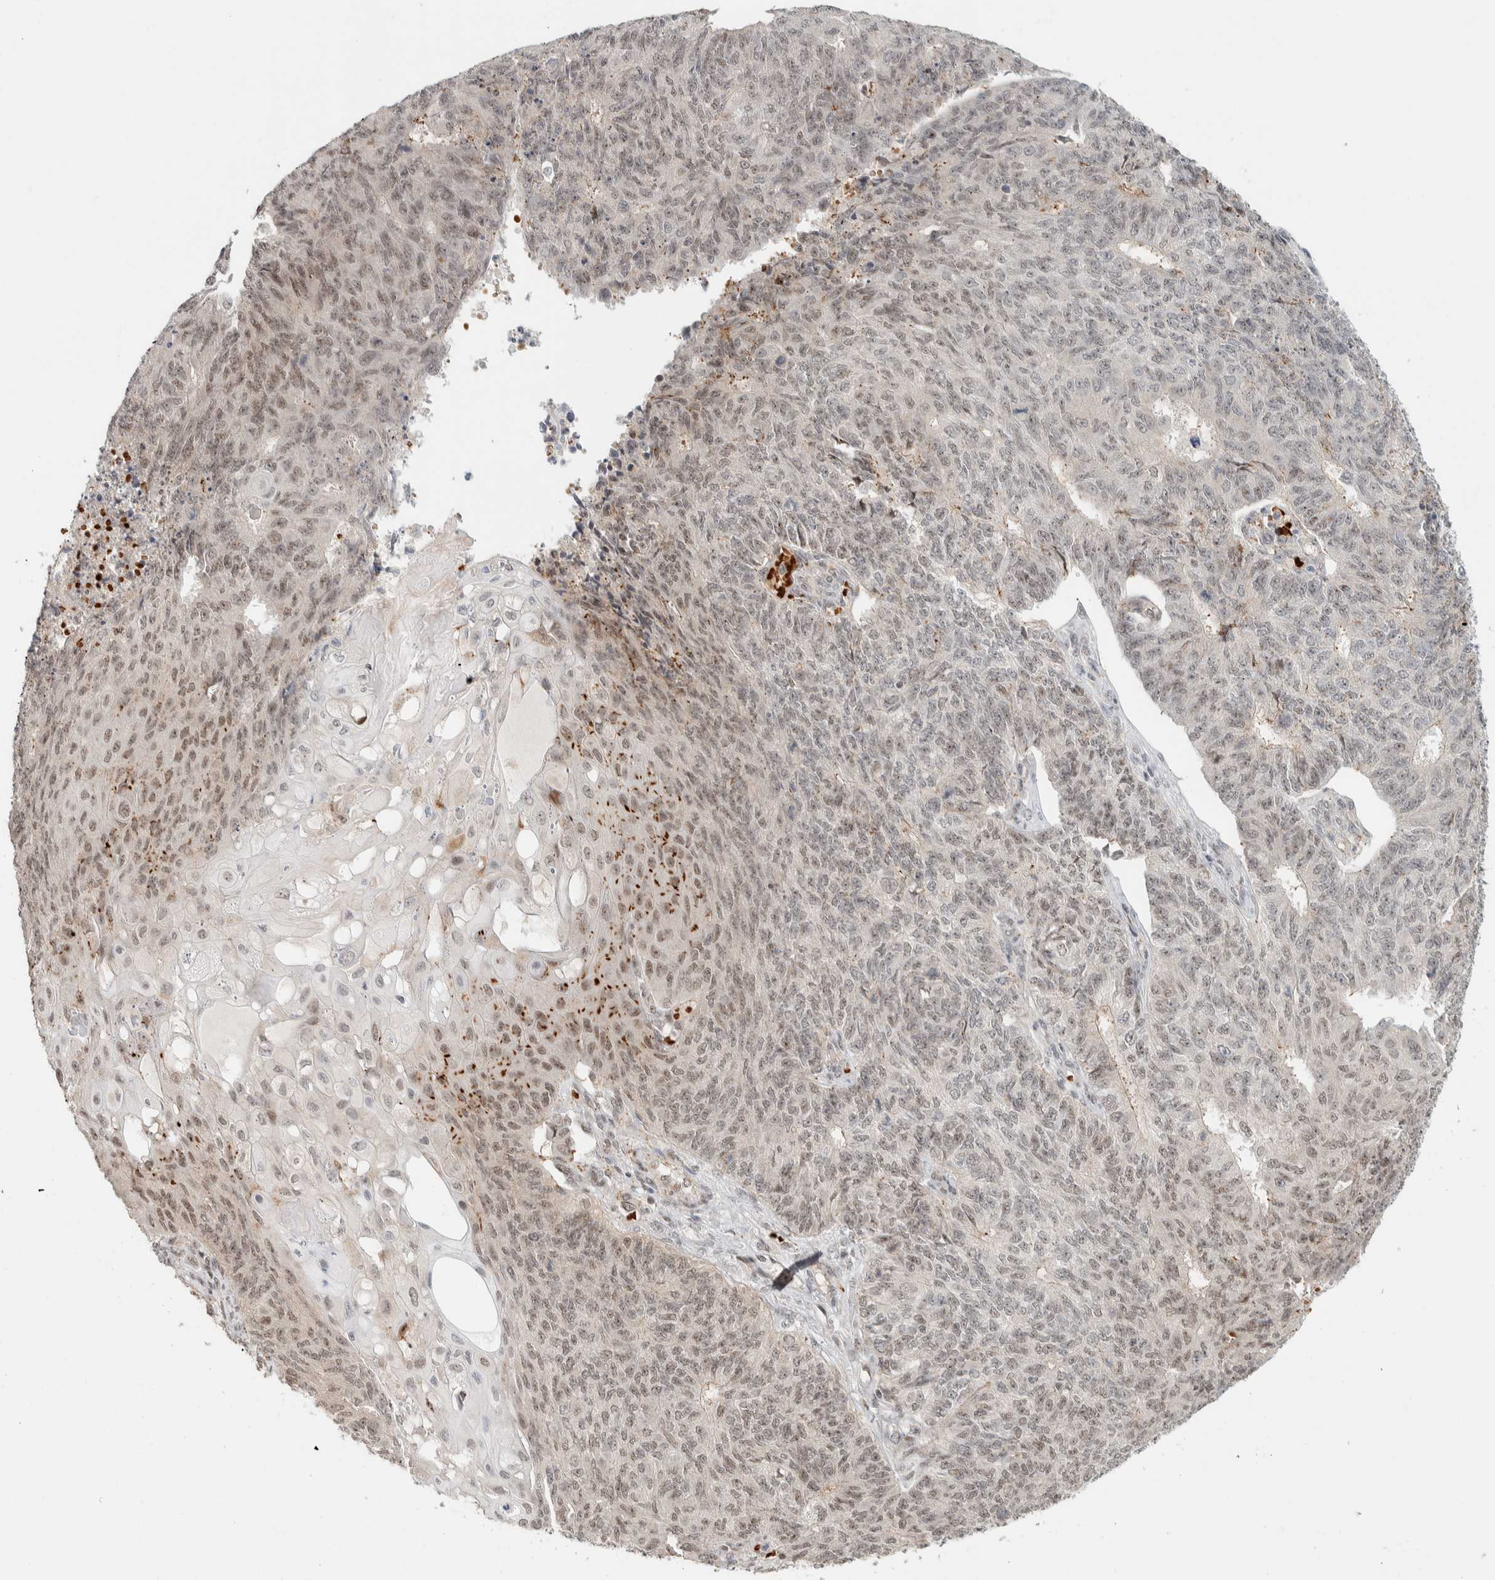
{"staining": {"intensity": "weak", "quantity": ">75%", "location": "nuclear"}, "tissue": "endometrial cancer", "cell_type": "Tumor cells", "image_type": "cancer", "snomed": [{"axis": "morphology", "description": "Adenocarcinoma, NOS"}, {"axis": "topography", "description": "Endometrium"}], "caption": "Adenocarcinoma (endometrial) stained with DAB (3,3'-diaminobenzidine) immunohistochemistry reveals low levels of weak nuclear positivity in approximately >75% of tumor cells.", "gene": "ZBTB2", "patient": {"sex": "female", "age": 32}}